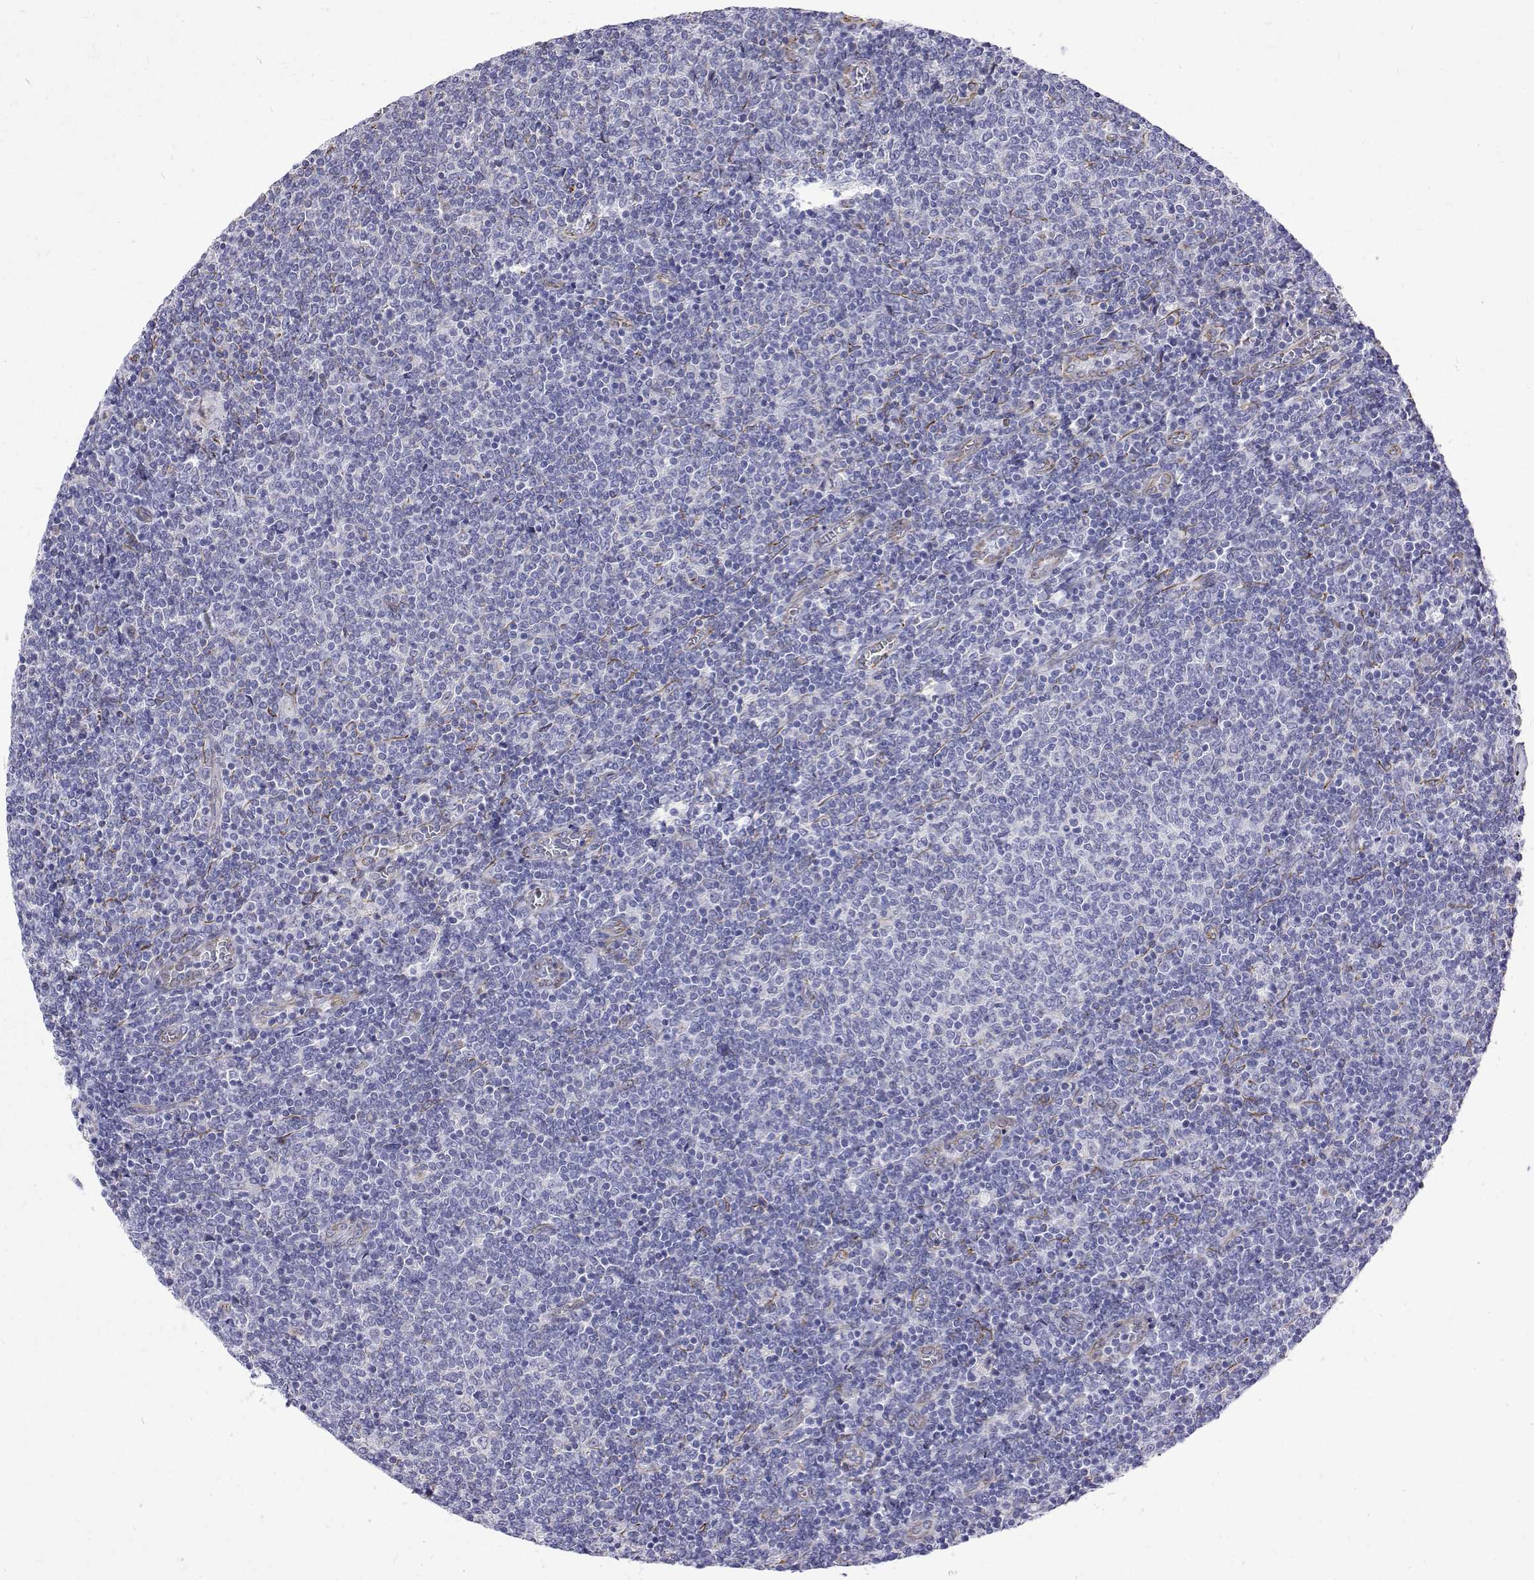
{"staining": {"intensity": "negative", "quantity": "none", "location": "none"}, "tissue": "lymphoma", "cell_type": "Tumor cells", "image_type": "cancer", "snomed": [{"axis": "morphology", "description": "Malignant lymphoma, non-Hodgkin's type, Low grade"}, {"axis": "topography", "description": "Lymph node"}], "caption": "High power microscopy histopathology image of an IHC image of malignant lymphoma, non-Hodgkin's type (low-grade), revealing no significant expression in tumor cells.", "gene": "OPRPN", "patient": {"sex": "male", "age": 52}}